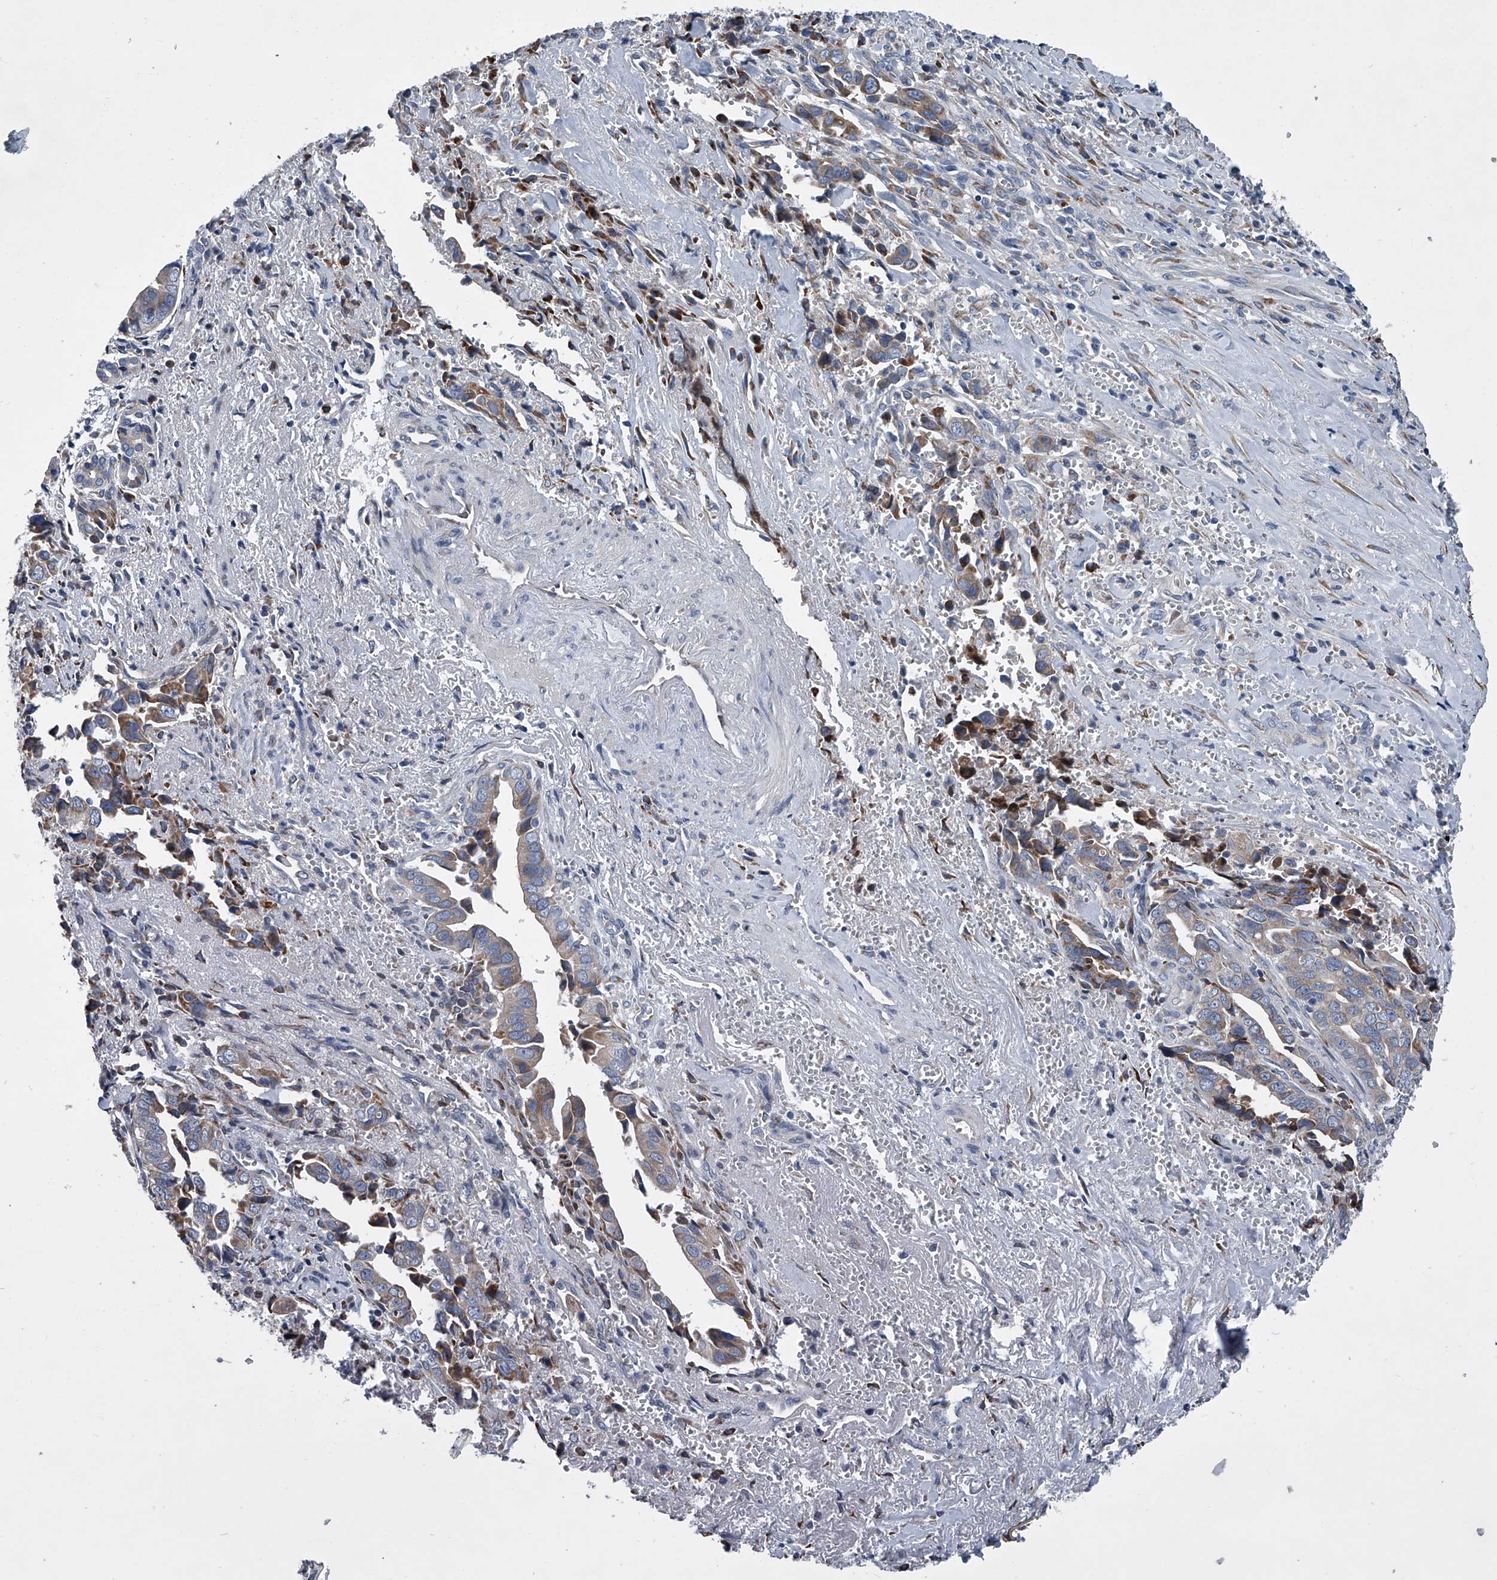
{"staining": {"intensity": "weak", "quantity": "25%-75%", "location": "cytoplasmic/membranous"}, "tissue": "liver cancer", "cell_type": "Tumor cells", "image_type": "cancer", "snomed": [{"axis": "morphology", "description": "Cholangiocarcinoma"}, {"axis": "topography", "description": "Liver"}], "caption": "Immunohistochemistry (IHC) (DAB (3,3'-diaminobenzidine)) staining of human liver cancer exhibits weak cytoplasmic/membranous protein positivity in about 25%-75% of tumor cells.", "gene": "ABCG1", "patient": {"sex": "female", "age": 79}}